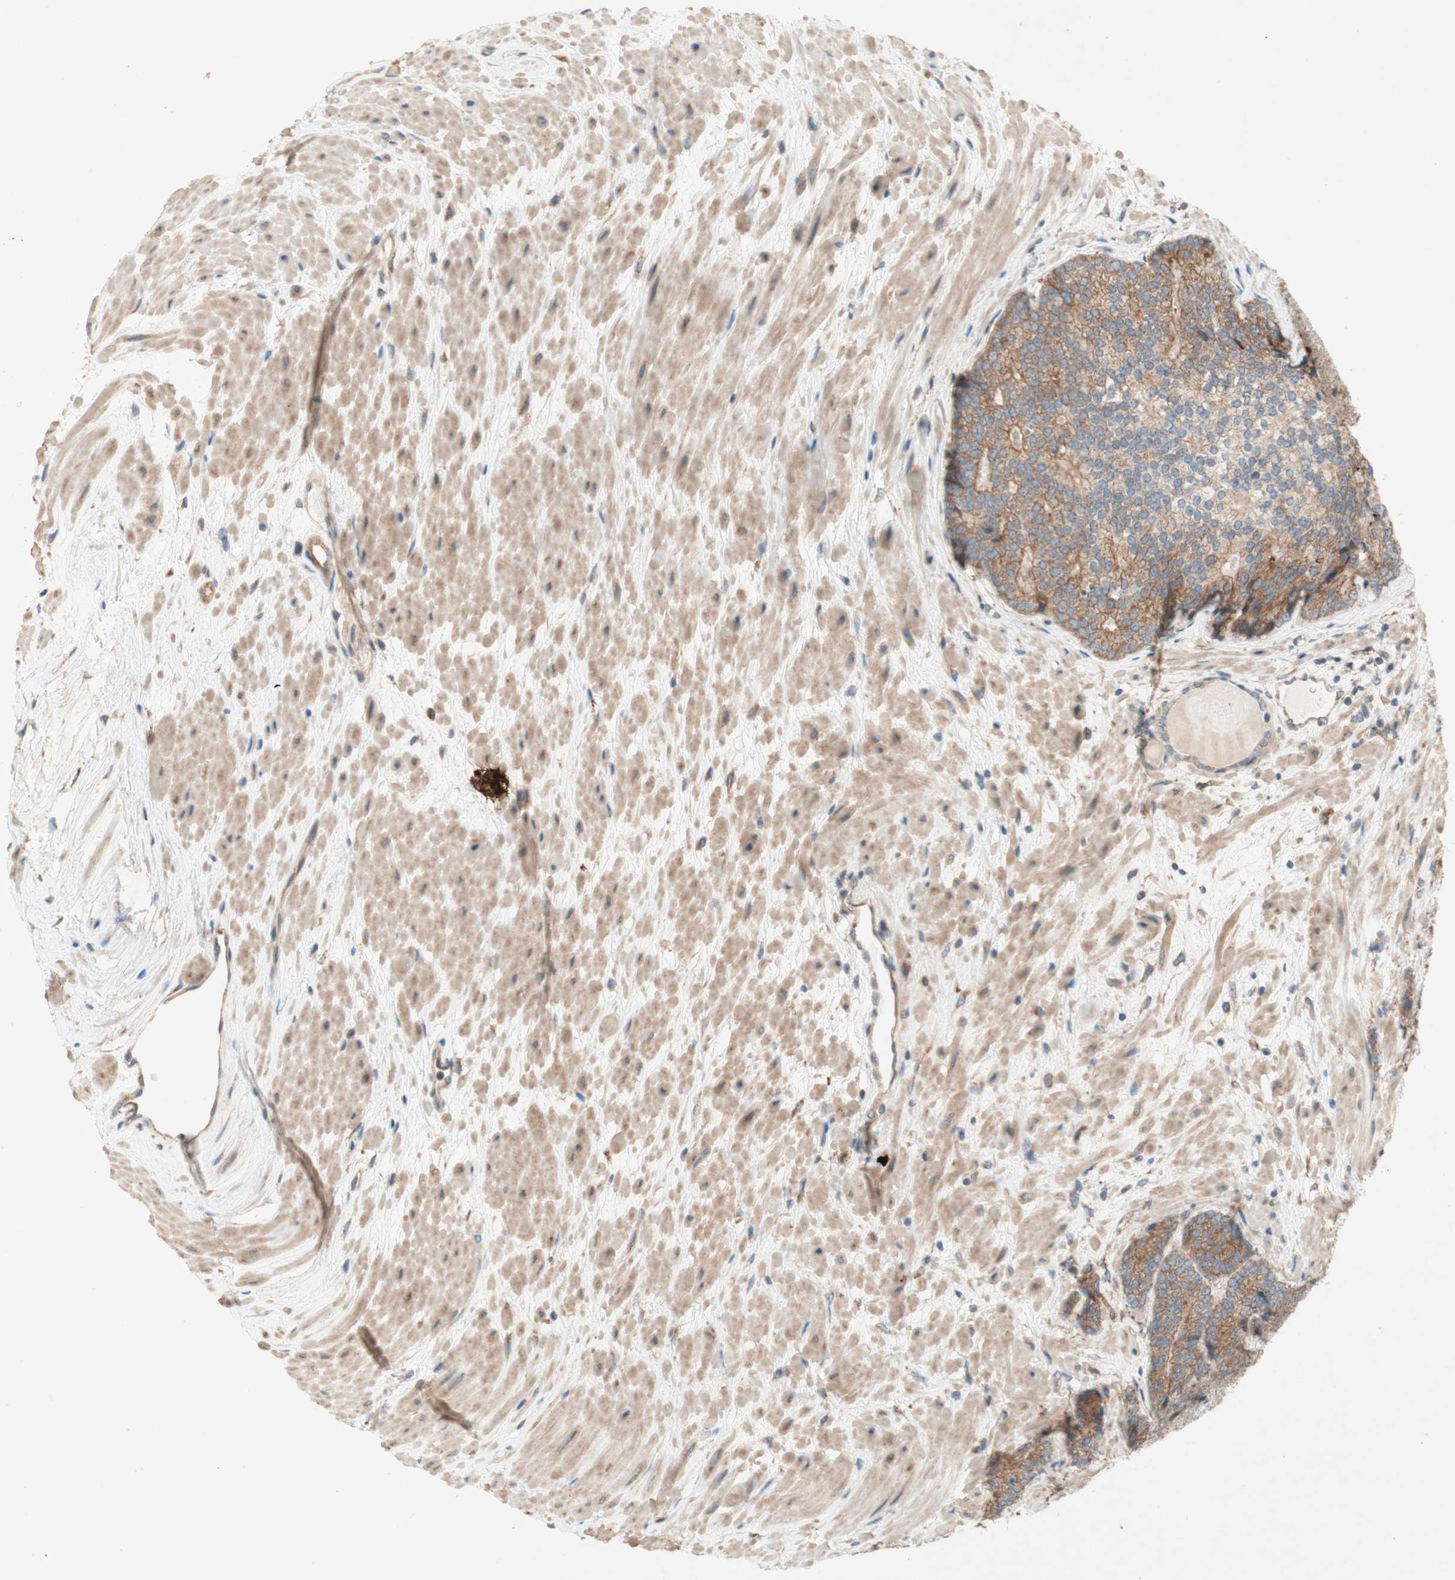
{"staining": {"intensity": "moderate", "quantity": ">75%", "location": "cytoplasmic/membranous"}, "tissue": "prostate cancer", "cell_type": "Tumor cells", "image_type": "cancer", "snomed": [{"axis": "morphology", "description": "Adenocarcinoma, High grade"}, {"axis": "topography", "description": "Prostate"}], "caption": "Prostate cancer was stained to show a protein in brown. There is medium levels of moderate cytoplasmic/membranous staining in approximately >75% of tumor cells.", "gene": "SOCS2", "patient": {"sex": "male", "age": 61}}